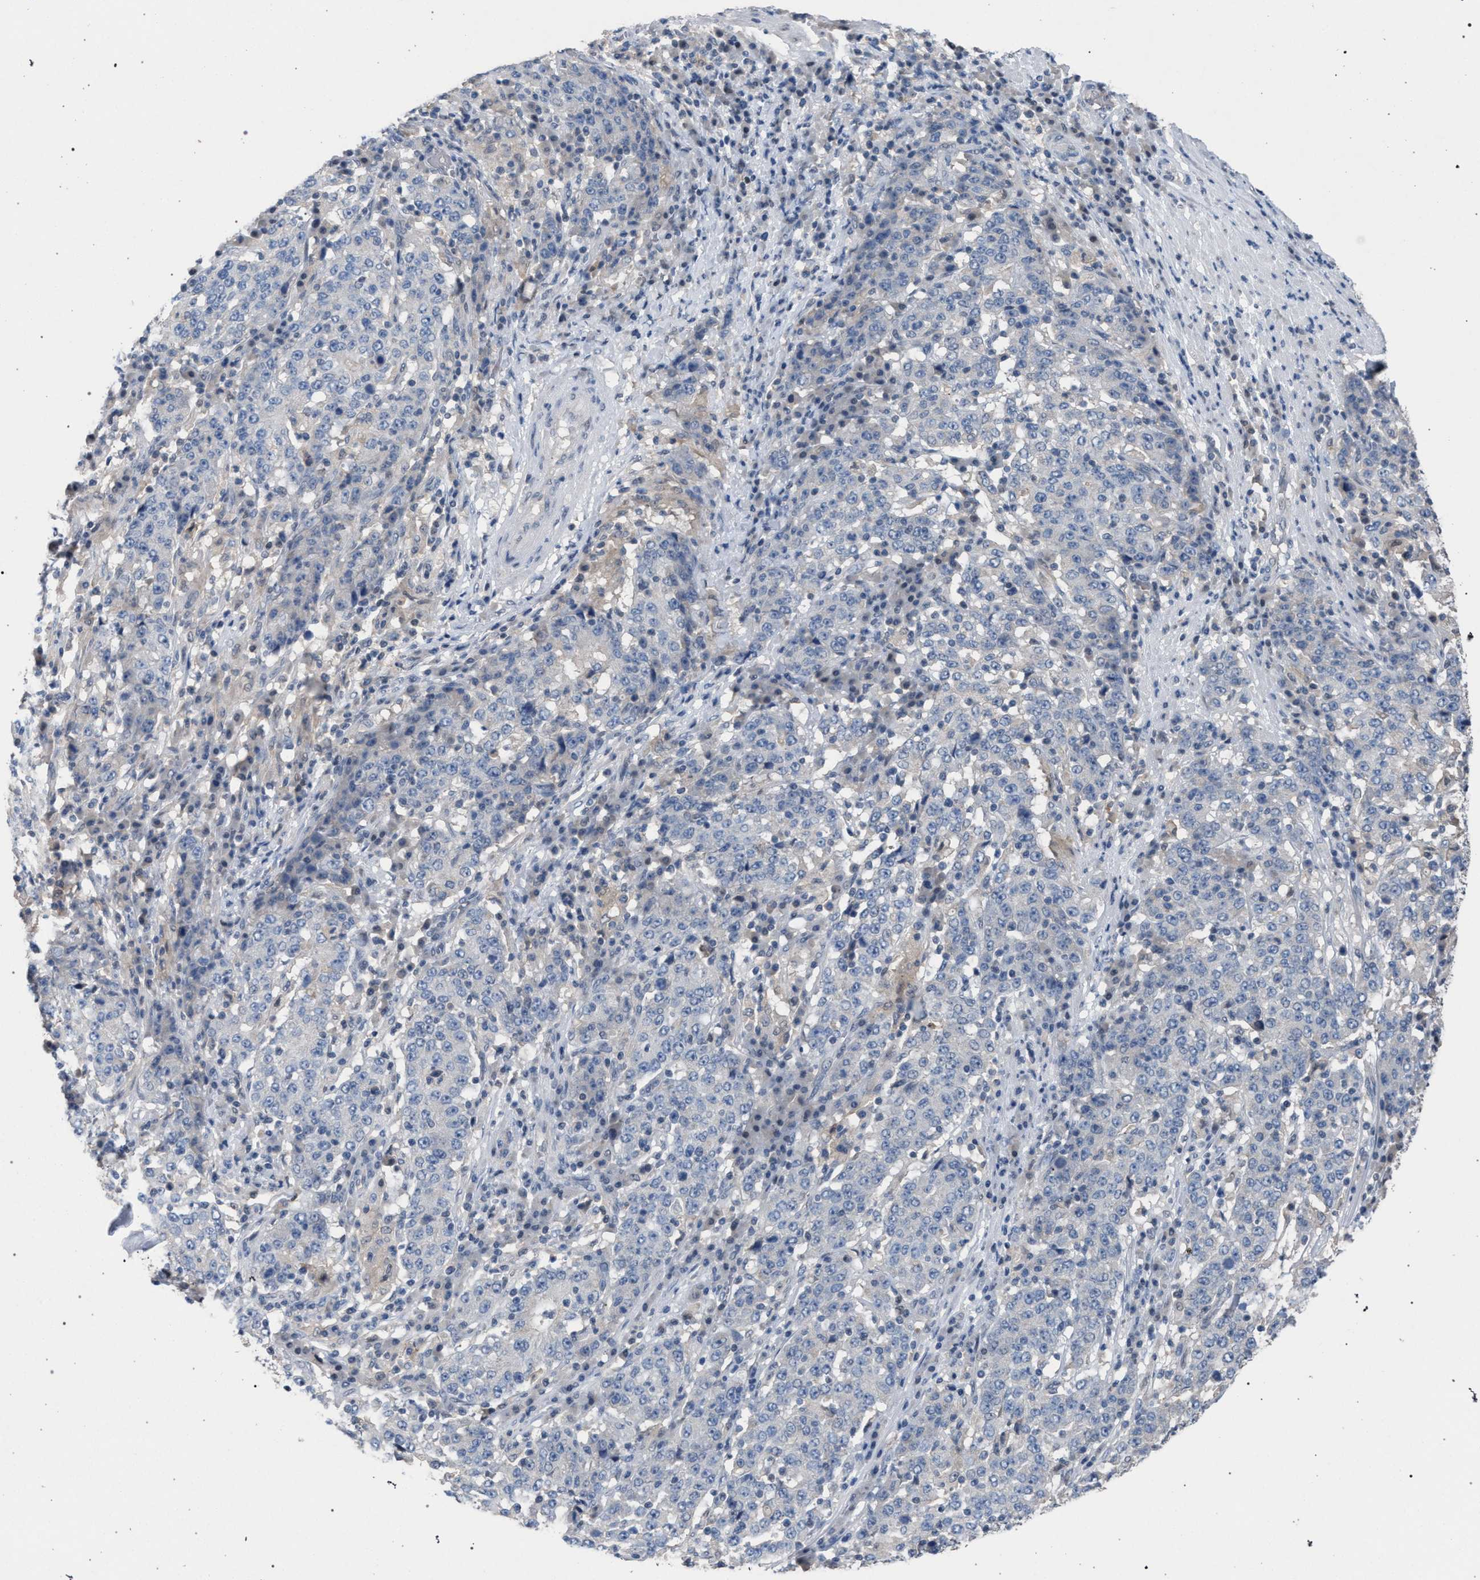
{"staining": {"intensity": "negative", "quantity": "none", "location": "none"}, "tissue": "stomach cancer", "cell_type": "Tumor cells", "image_type": "cancer", "snomed": [{"axis": "morphology", "description": "Adenocarcinoma, NOS"}, {"axis": "topography", "description": "Stomach"}], "caption": "IHC image of neoplastic tissue: human adenocarcinoma (stomach) stained with DAB (3,3'-diaminobenzidine) reveals no significant protein expression in tumor cells.", "gene": "TECPR1", "patient": {"sex": "male", "age": 59}}